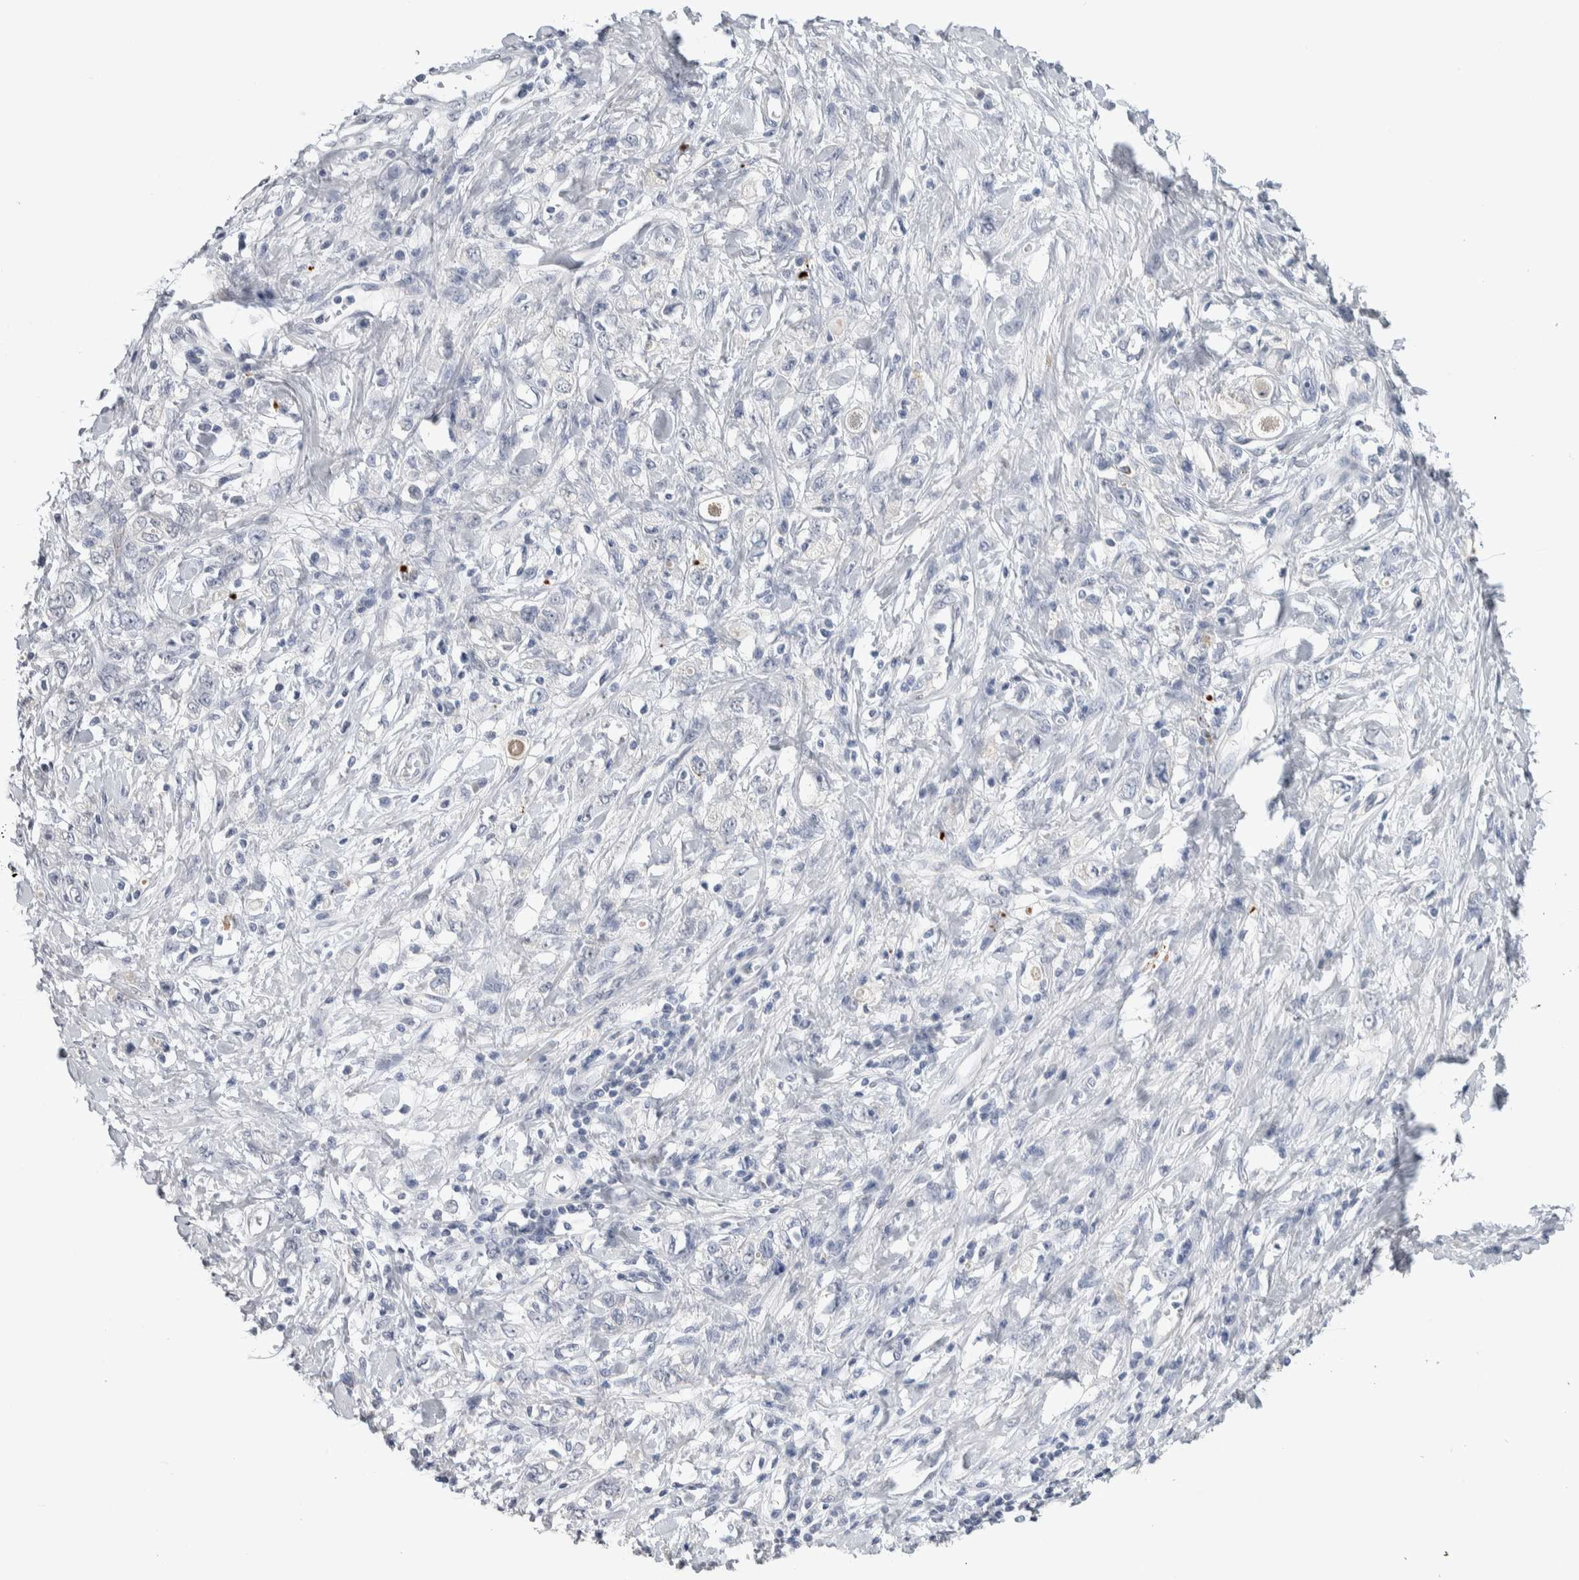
{"staining": {"intensity": "negative", "quantity": "none", "location": "none"}, "tissue": "stomach cancer", "cell_type": "Tumor cells", "image_type": "cancer", "snomed": [{"axis": "morphology", "description": "Adenocarcinoma, NOS"}, {"axis": "topography", "description": "Stomach"}], "caption": "High magnification brightfield microscopy of stomach cancer stained with DAB (brown) and counterstained with hematoxylin (blue): tumor cells show no significant positivity.", "gene": "TMEM102", "patient": {"sex": "female", "age": 76}}